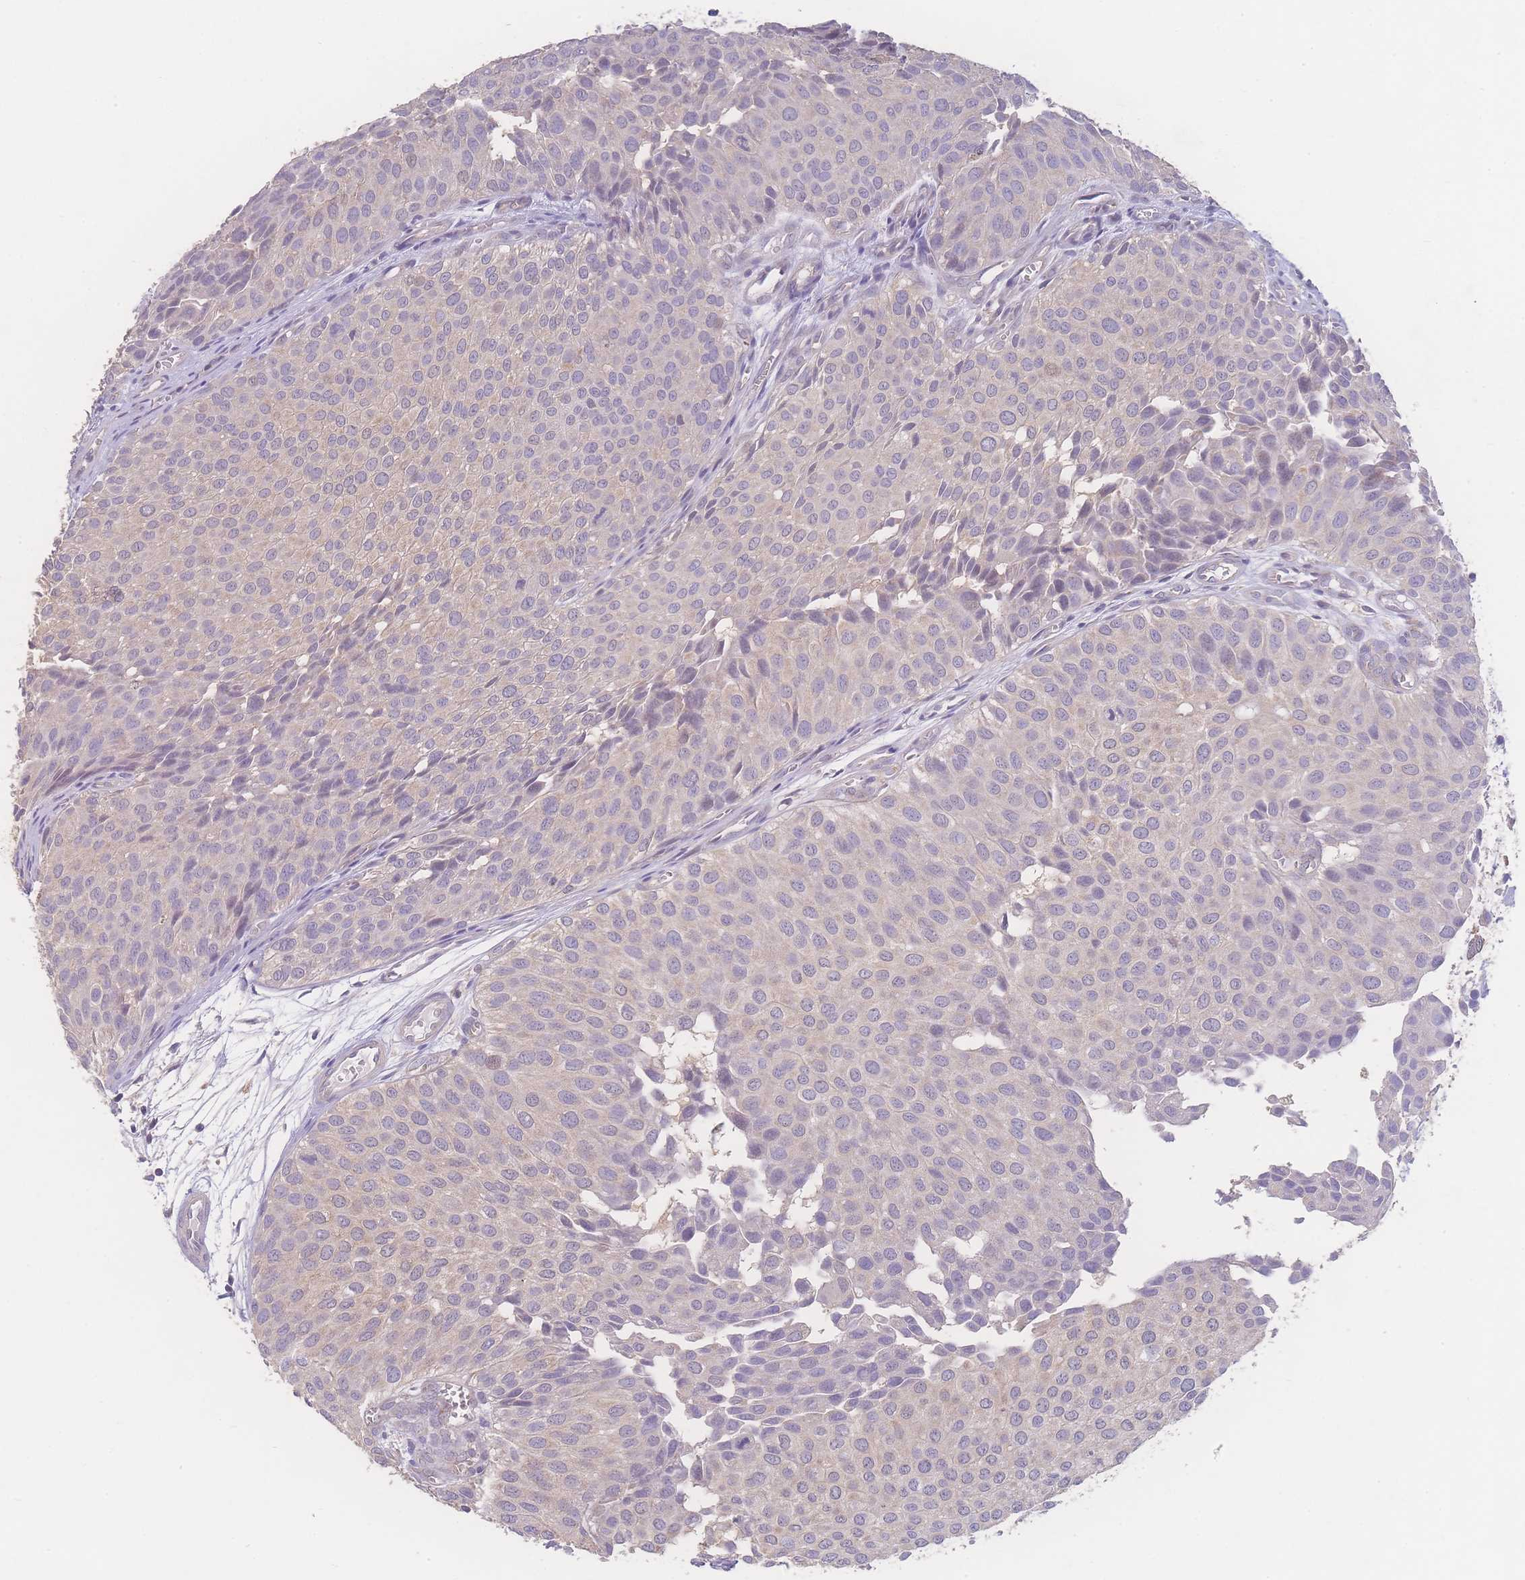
{"staining": {"intensity": "negative", "quantity": "none", "location": "none"}, "tissue": "urothelial cancer", "cell_type": "Tumor cells", "image_type": "cancer", "snomed": [{"axis": "morphology", "description": "Urothelial carcinoma, Low grade"}, {"axis": "topography", "description": "Urinary bladder"}], "caption": "Tumor cells show no significant staining in urothelial carcinoma (low-grade).", "gene": "GIPR", "patient": {"sex": "male", "age": 88}}